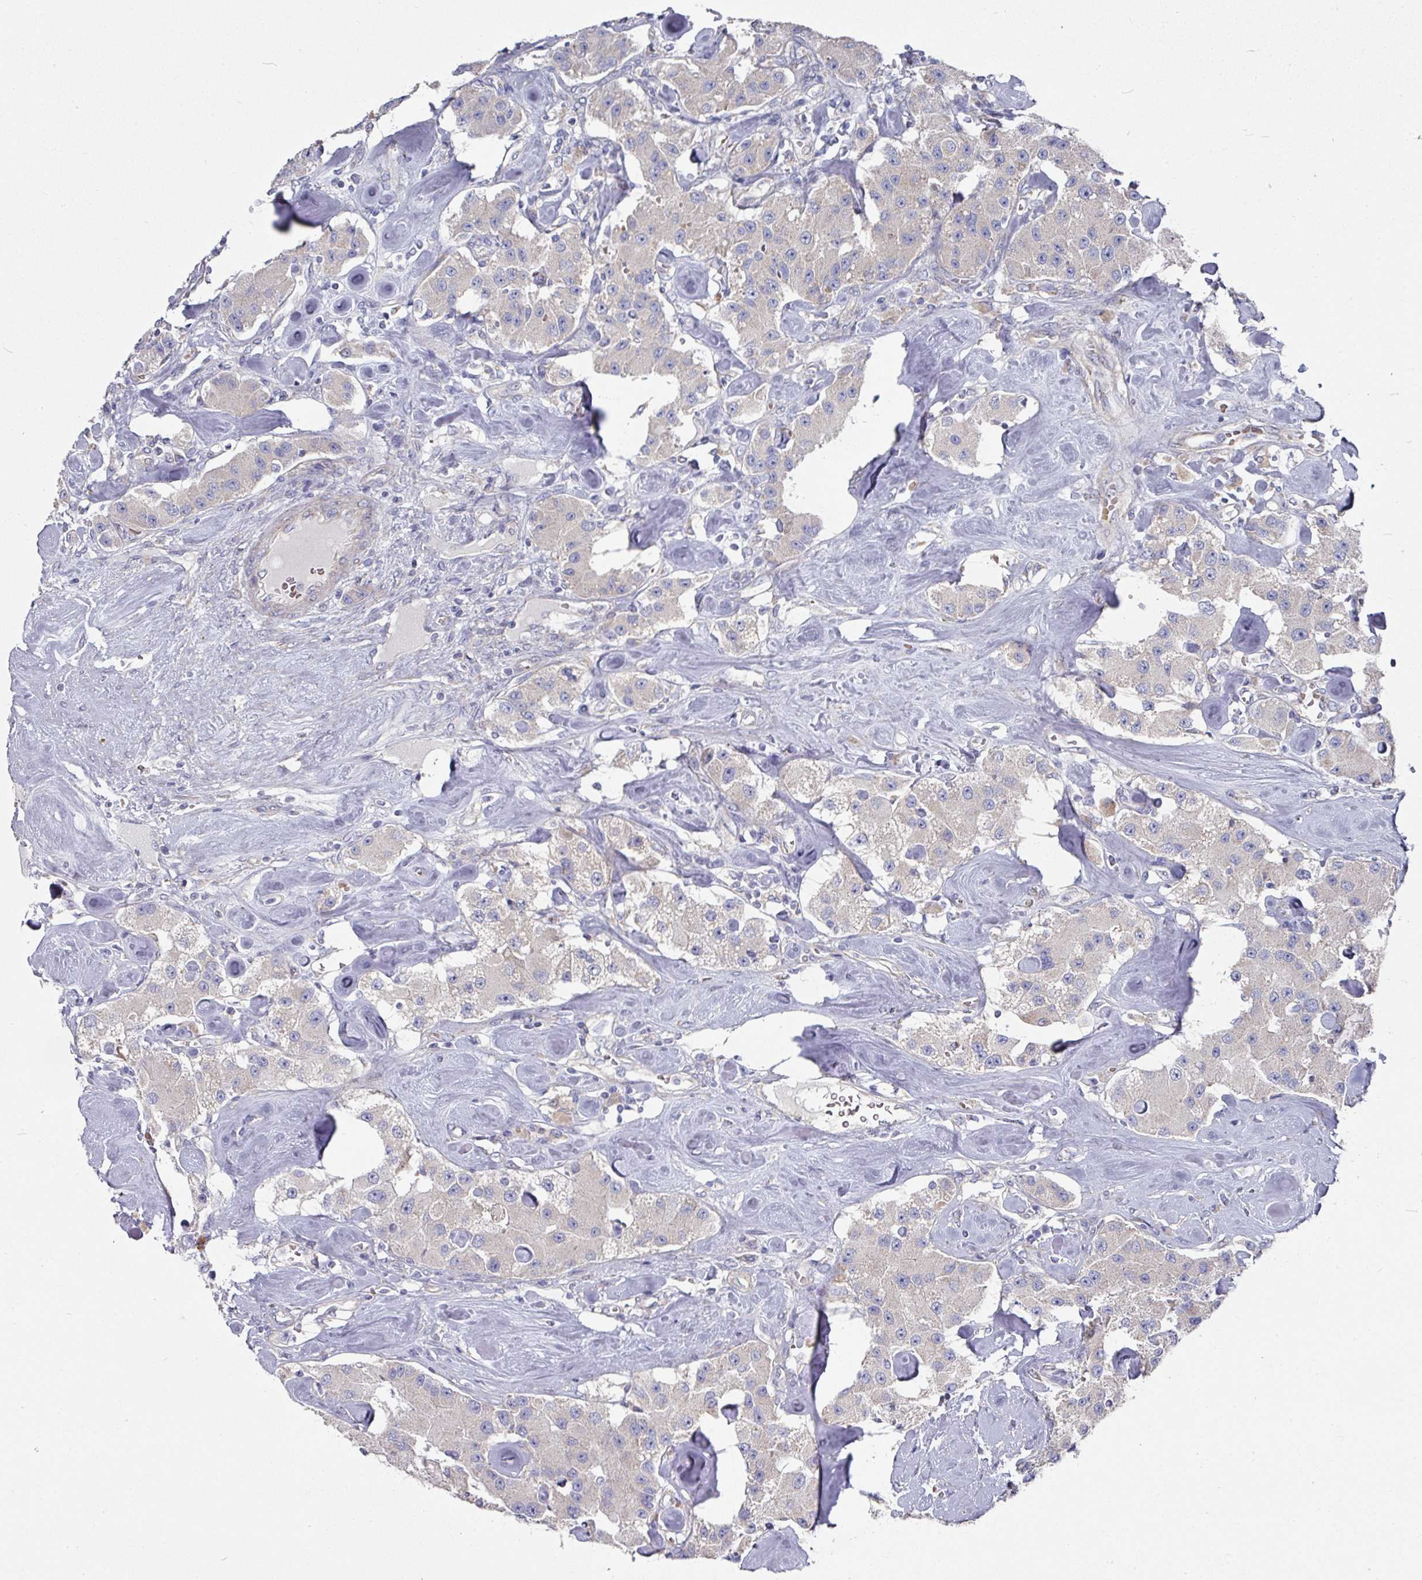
{"staining": {"intensity": "weak", "quantity": "<25%", "location": "cytoplasmic/membranous"}, "tissue": "carcinoid", "cell_type": "Tumor cells", "image_type": "cancer", "snomed": [{"axis": "morphology", "description": "Carcinoid, malignant, NOS"}, {"axis": "topography", "description": "Pancreas"}], "caption": "Immunohistochemical staining of malignant carcinoid displays no significant staining in tumor cells.", "gene": "PYROXD2", "patient": {"sex": "male", "age": 41}}